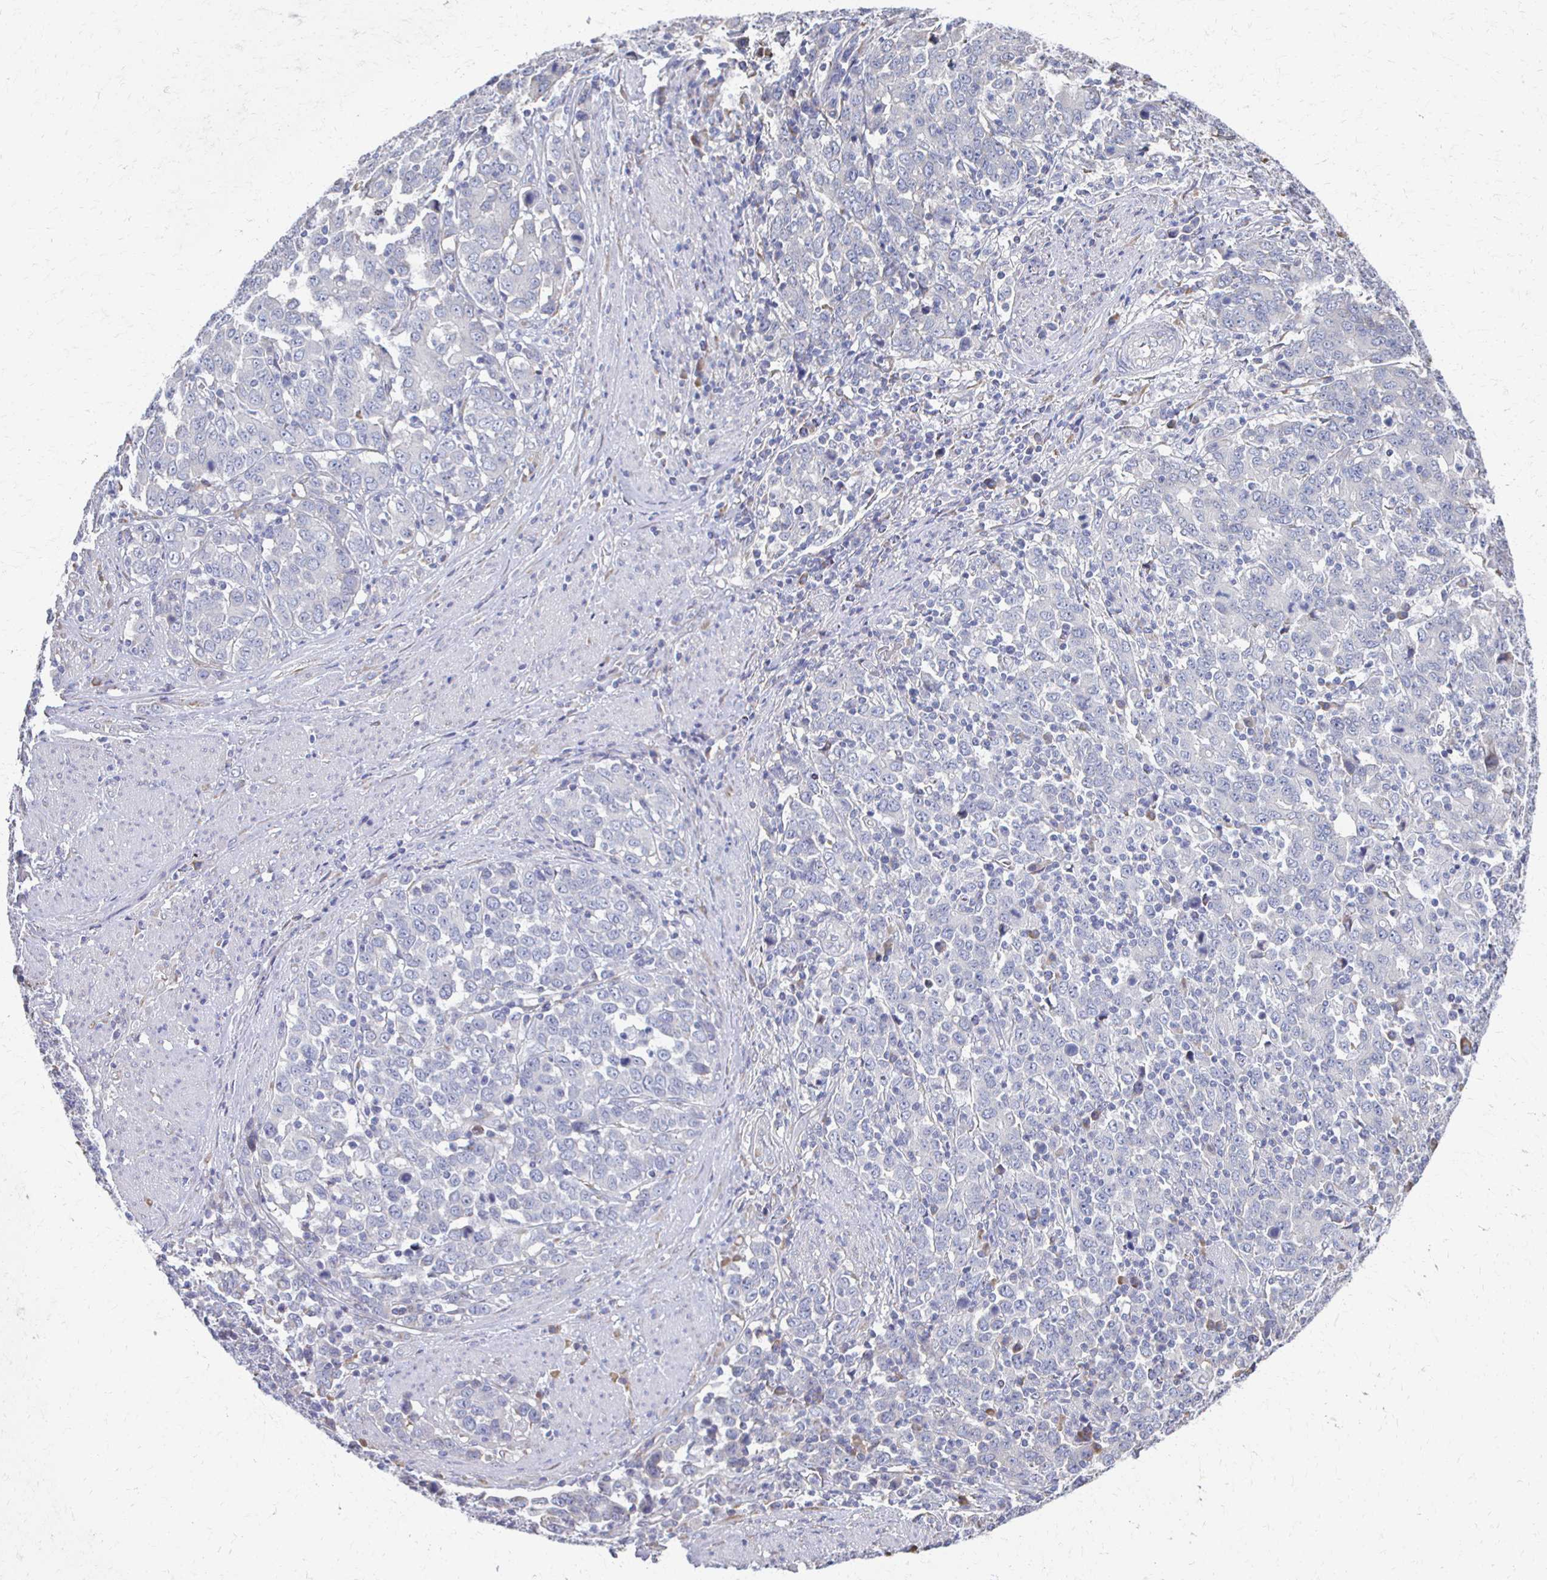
{"staining": {"intensity": "negative", "quantity": "none", "location": "none"}, "tissue": "stomach cancer", "cell_type": "Tumor cells", "image_type": "cancer", "snomed": [{"axis": "morphology", "description": "Adenocarcinoma, NOS"}, {"axis": "topography", "description": "Stomach, upper"}], "caption": "Immunohistochemical staining of stomach cancer (adenocarcinoma) shows no significant staining in tumor cells.", "gene": "ATP1A3", "patient": {"sex": "male", "age": 69}}